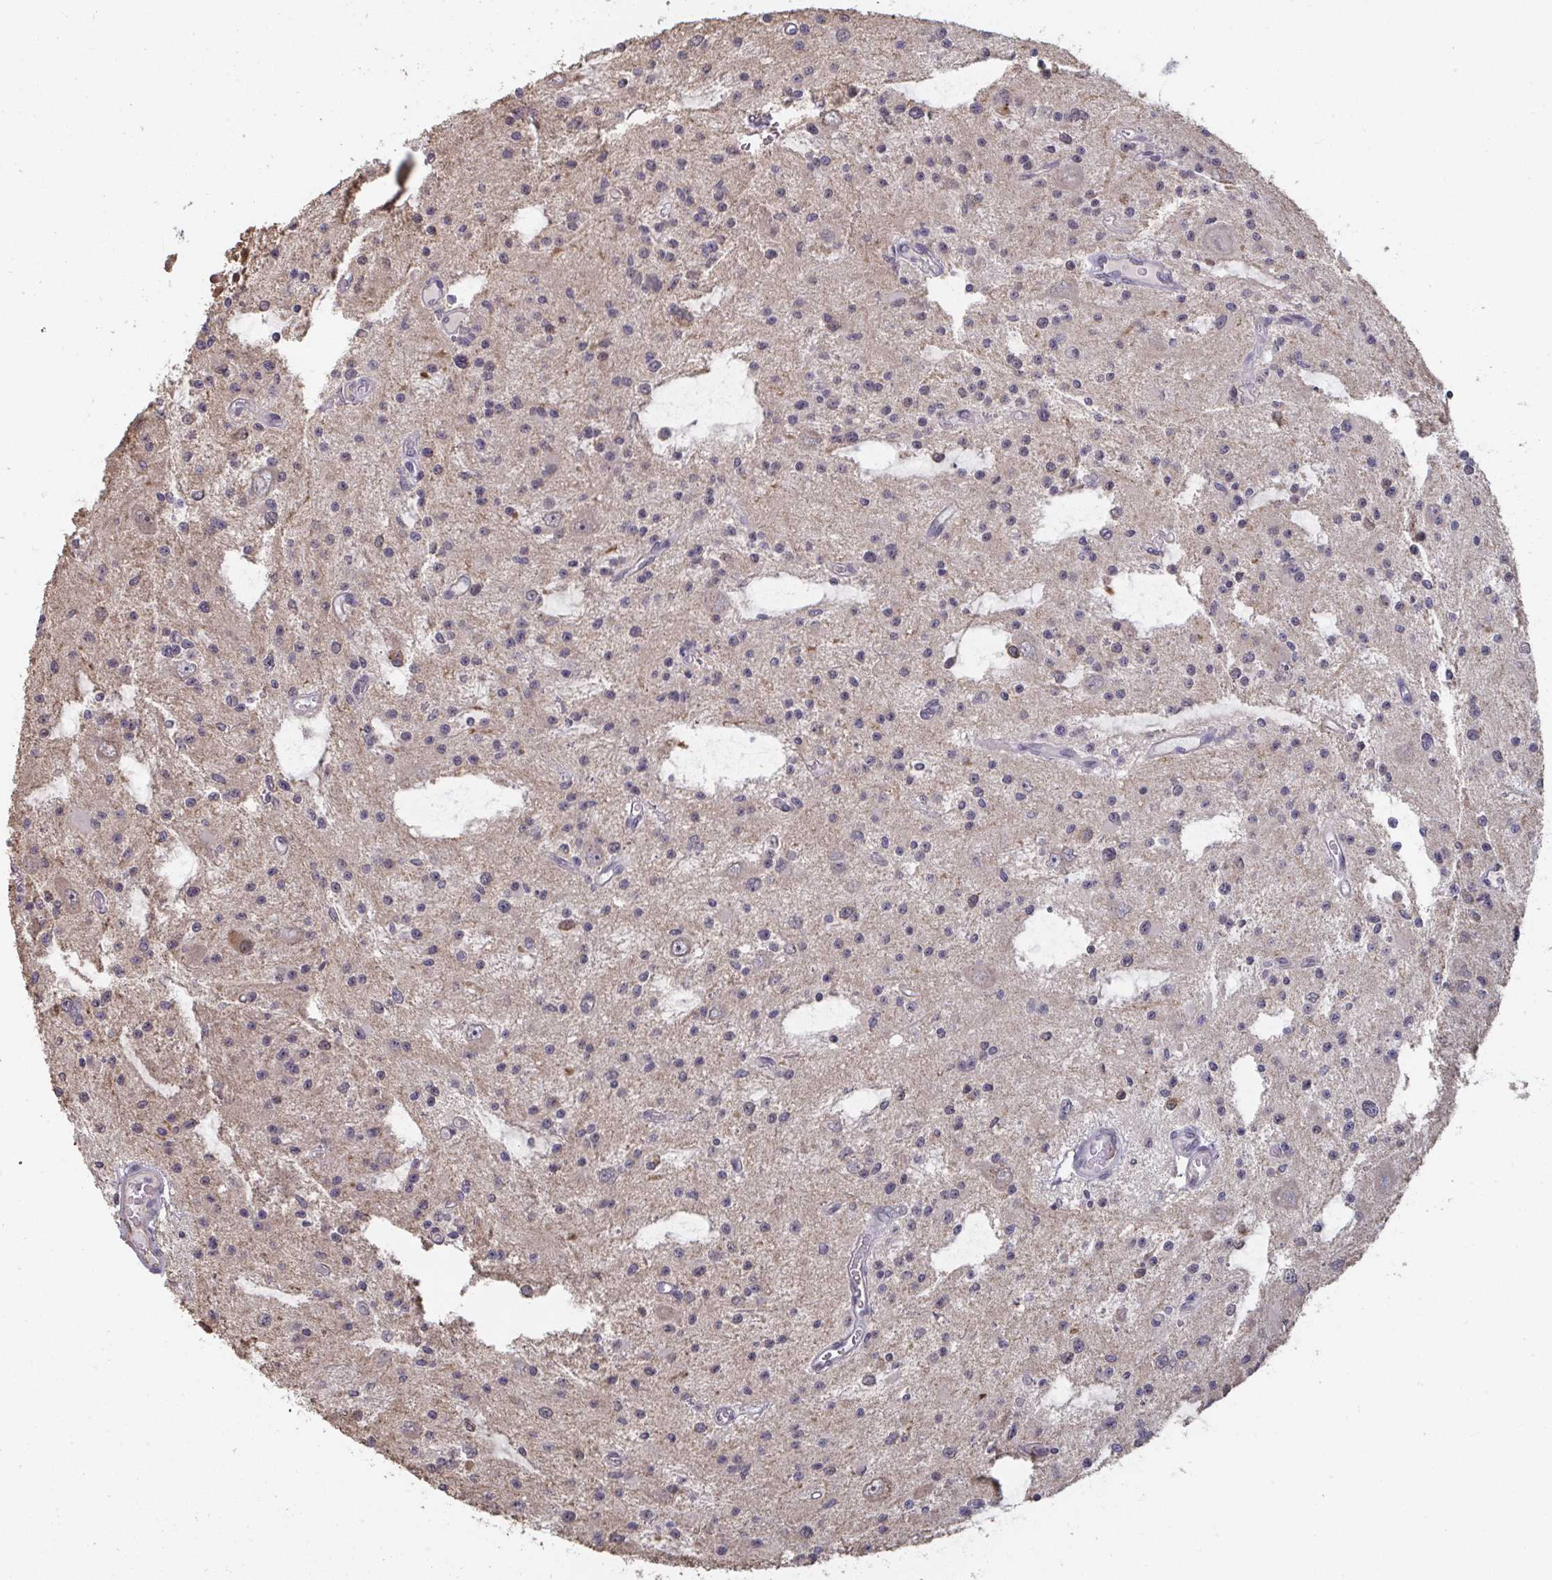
{"staining": {"intensity": "negative", "quantity": "none", "location": "none"}, "tissue": "glioma", "cell_type": "Tumor cells", "image_type": "cancer", "snomed": [{"axis": "morphology", "description": "Glioma, malignant, Low grade"}, {"axis": "topography", "description": "Brain"}], "caption": "Glioma stained for a protein using immunohistochemistry shows no expression tumor cells.", "gene": "LIX1", "patient": {"sex": "male", "age": 43}}